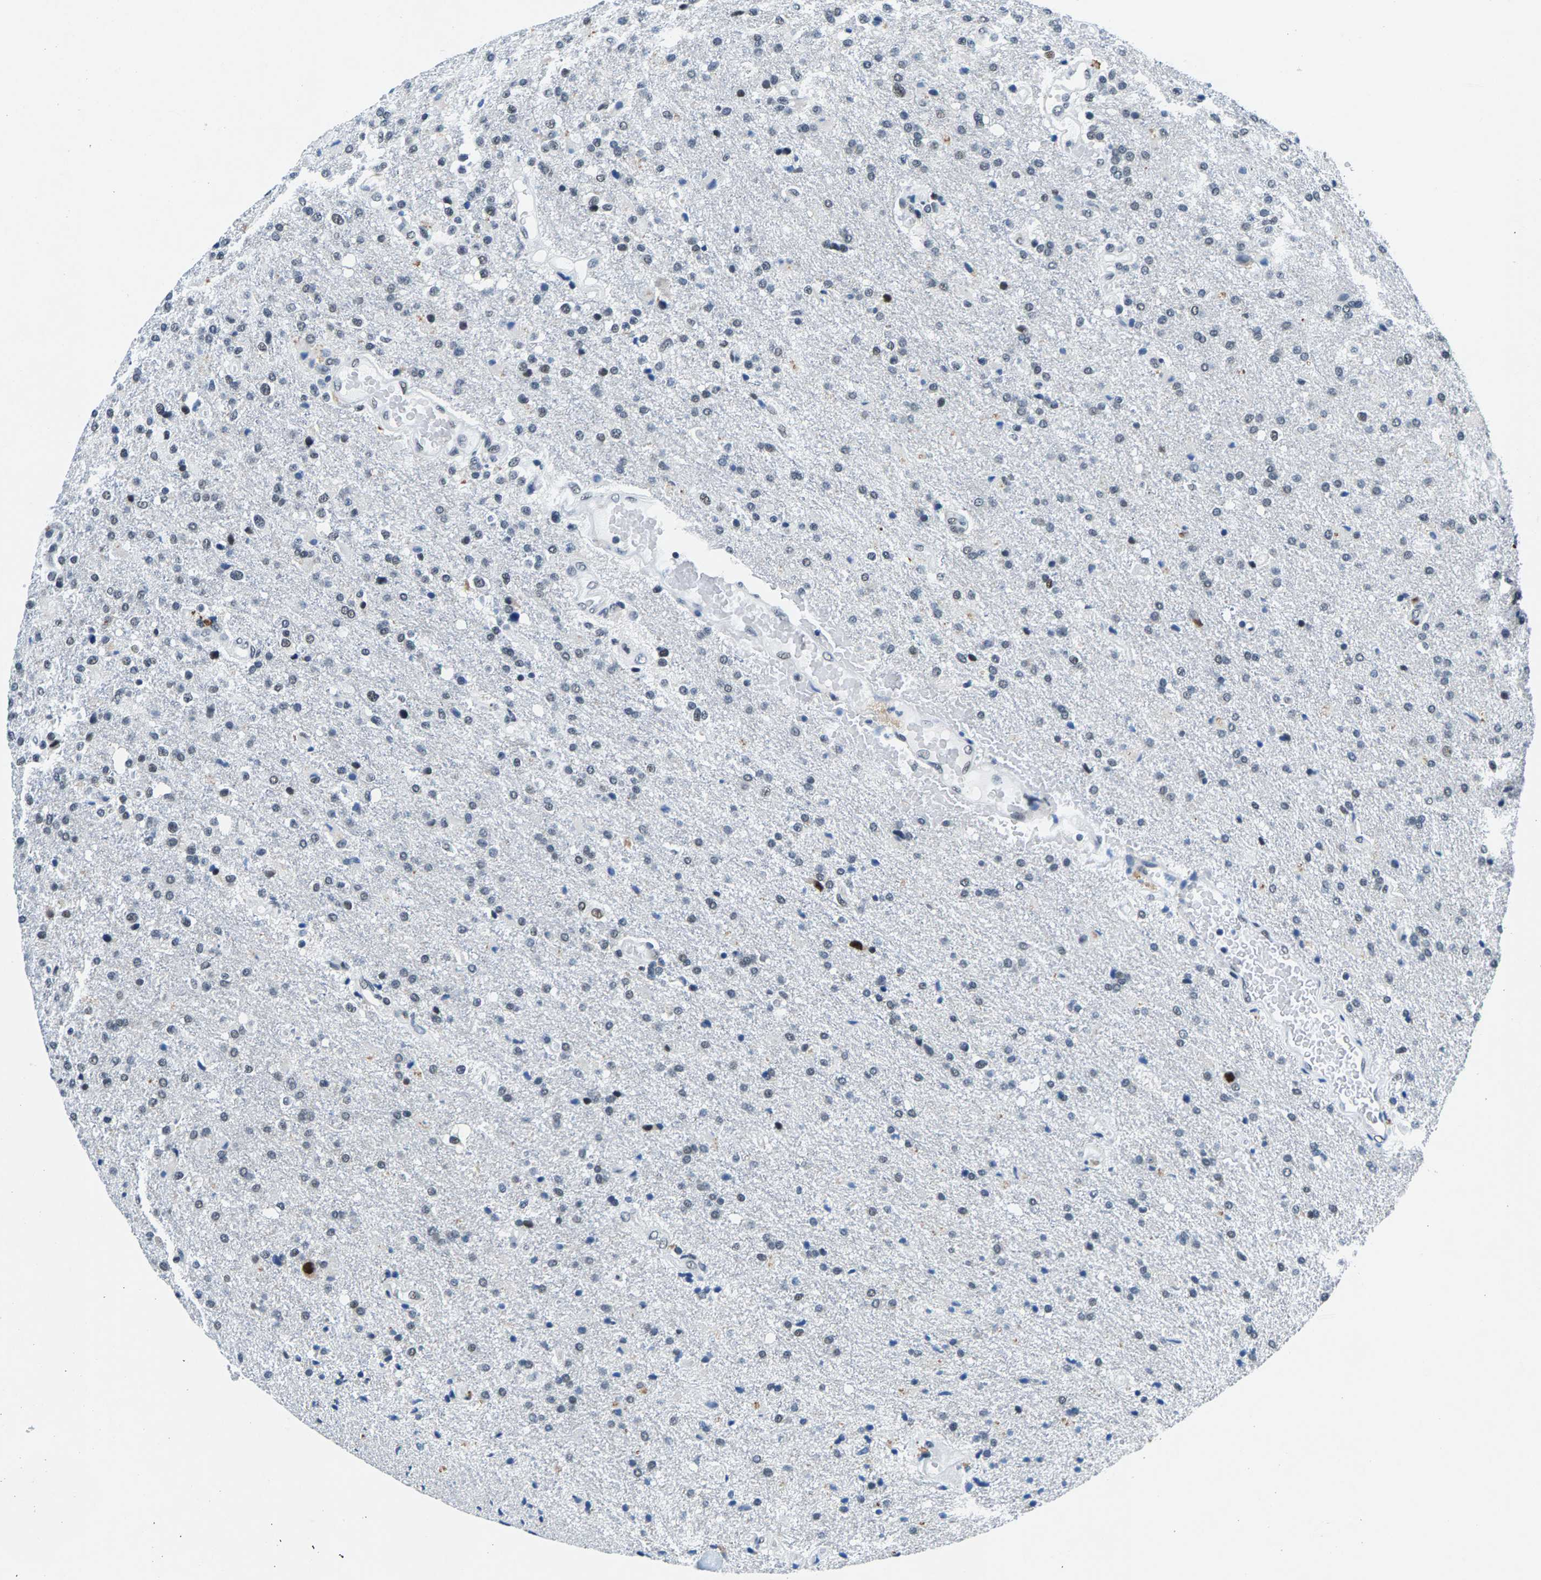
{"staining": {"intensity": "negative", "quantity": "none", "location": "none"}, "tissue": "glioma", "cell_type": "Tumor cells", "image_type": "cancer", "snomed": [{"axis": "morphology", "description": "Glioma, malignant, High grade"}, {"axis": "topography", "description": "Brain"}], "caption": "Protein analysis of glioma displays no significant expression in tumor cells.", "gene": "ATF2", "patient": {"sex": "male", "age": 72}}